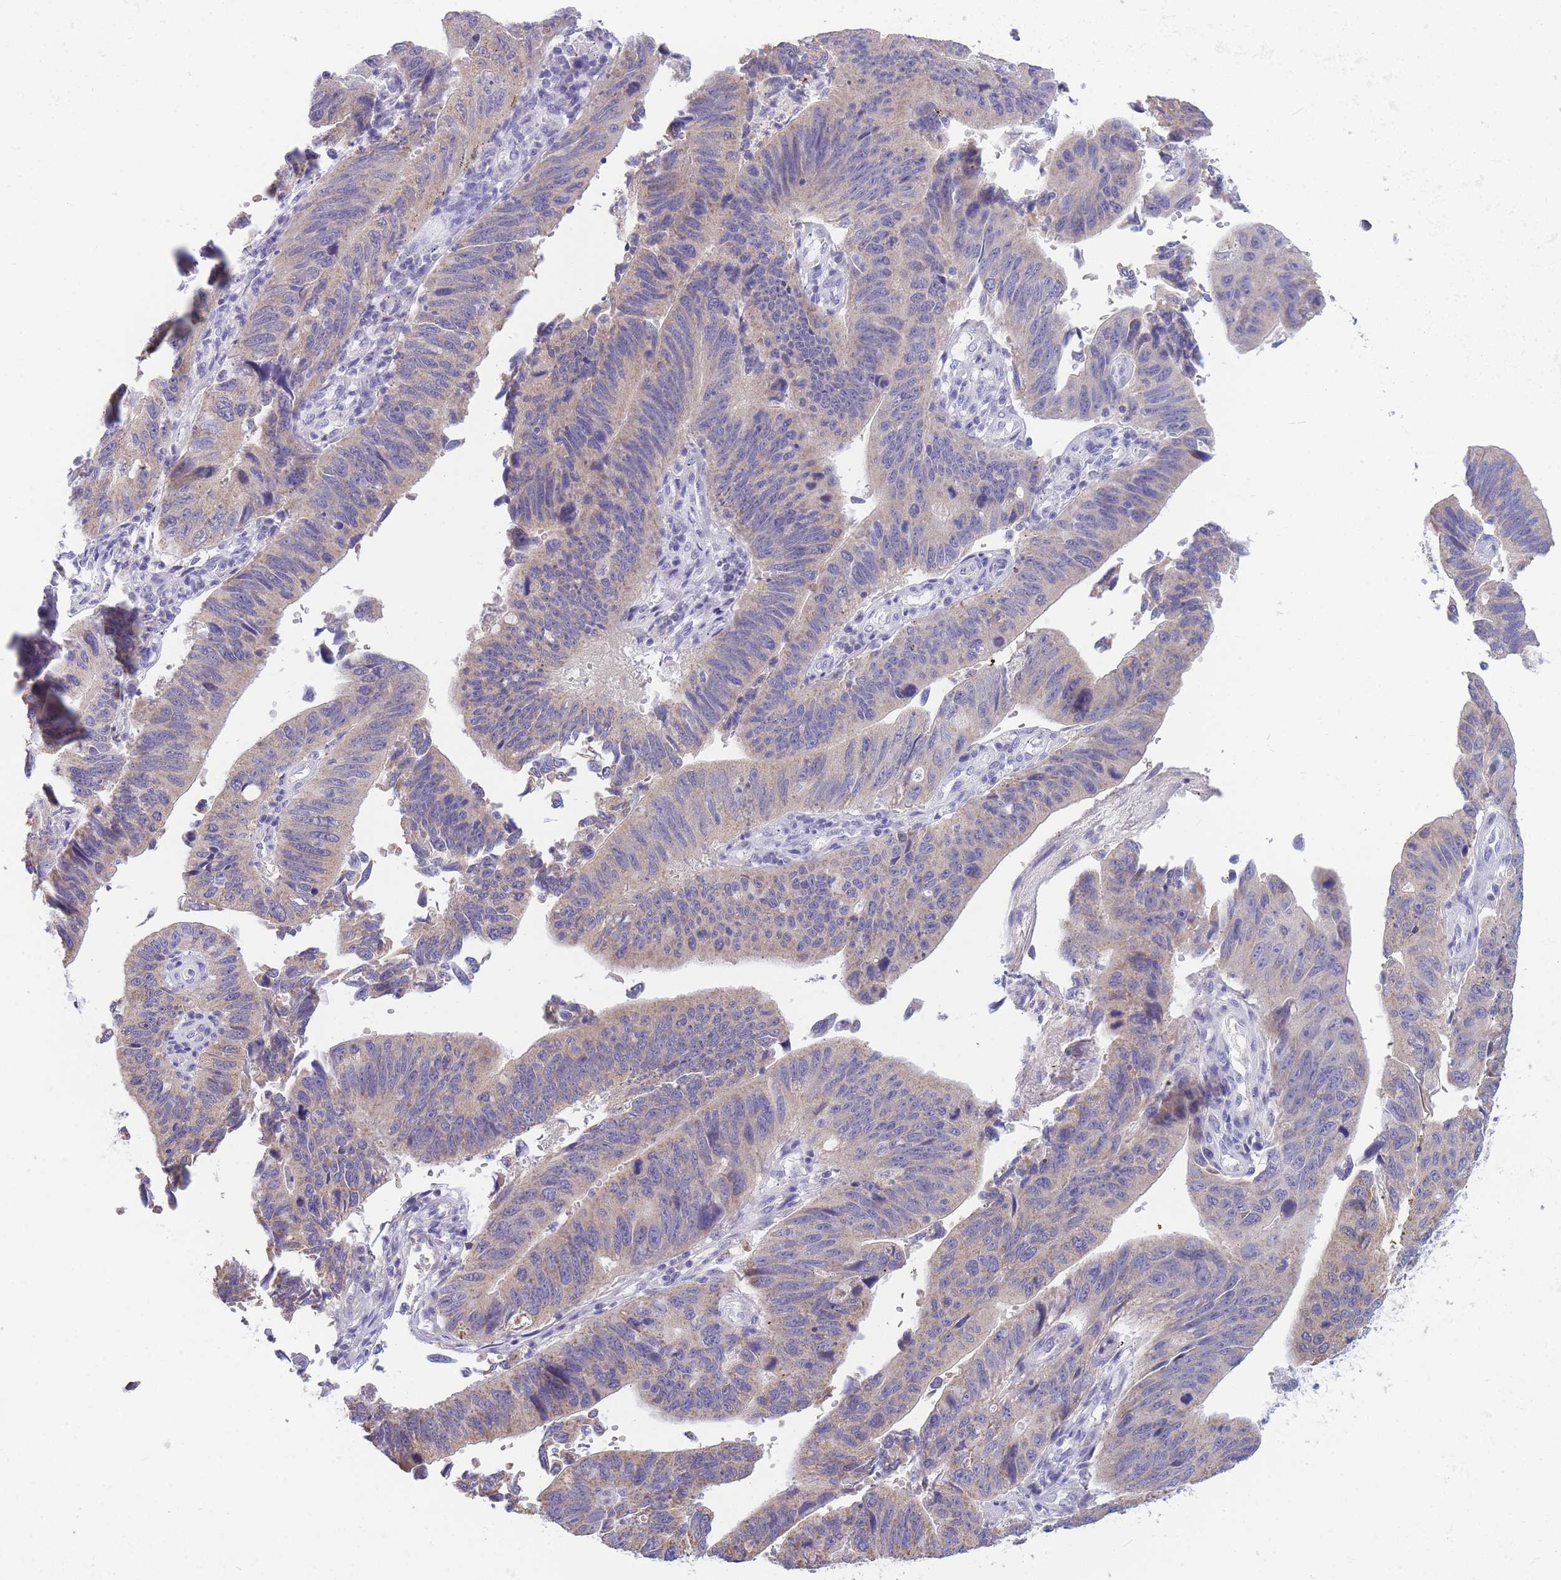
{"staining": {"intensity": "weak", "quantity": "25%-75%", "location": "cytoplasmic/membranous"}, "tissue": "stomach cancer", "cell_type": "Tumor cells", "image_type": "cancer", "snomed": [{"axis": "morphology", "description": "Adenocarcinoma, NOS"}, {"axis": "topography", "description": "Stomach"}], "caption": "Stomach adenocarcinoma stained for a protein (brown) exhibits weak cytoplasmic/membranous positive positivity in approximately 25%-75% of tumor cells.", "gene": "DHRS11", "patient": {"sex": "male", "age": 59}}